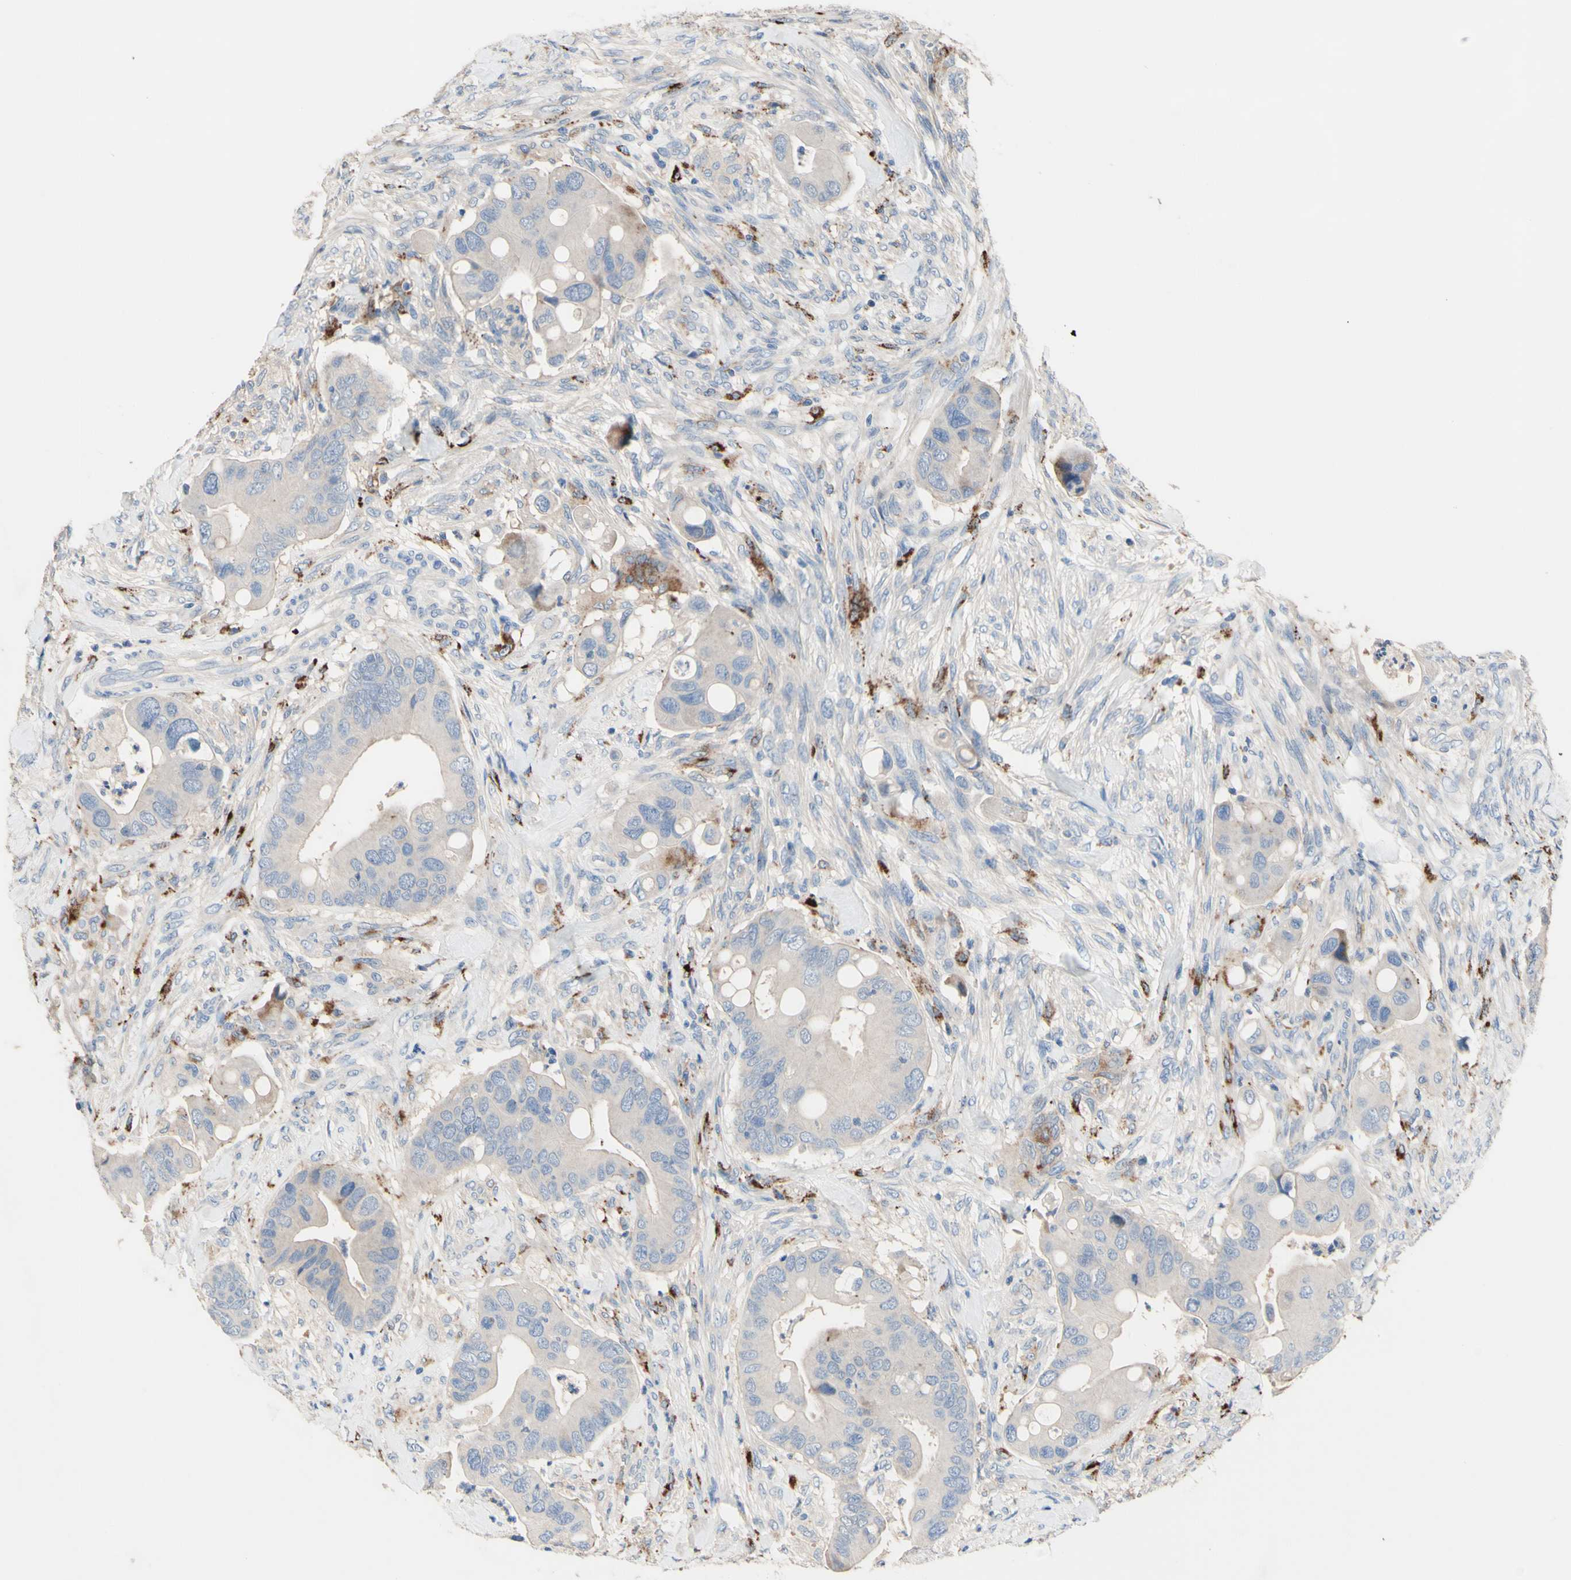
{"staining": {"intensity": "weak", "quantity": ">75%", "location": "cytoplasmic/membranous"}, "tissue": "colorectal cancer", "cell_type": "Tumor cells", "image_type": "cancer", "snomed": [{"axis": "morphology", "description": "Adenocarcinoma, NOS"}, {"axis": "topography", "description": "Rectum"}], "caption": "Tumor cells reveal low levels of weak cytoplasmic/membranous positivity in approximately >75% of cells in human colorectal adenocarcinoma.", "gene": "CDON", "patient": {"sex": "female", "age": 57}}